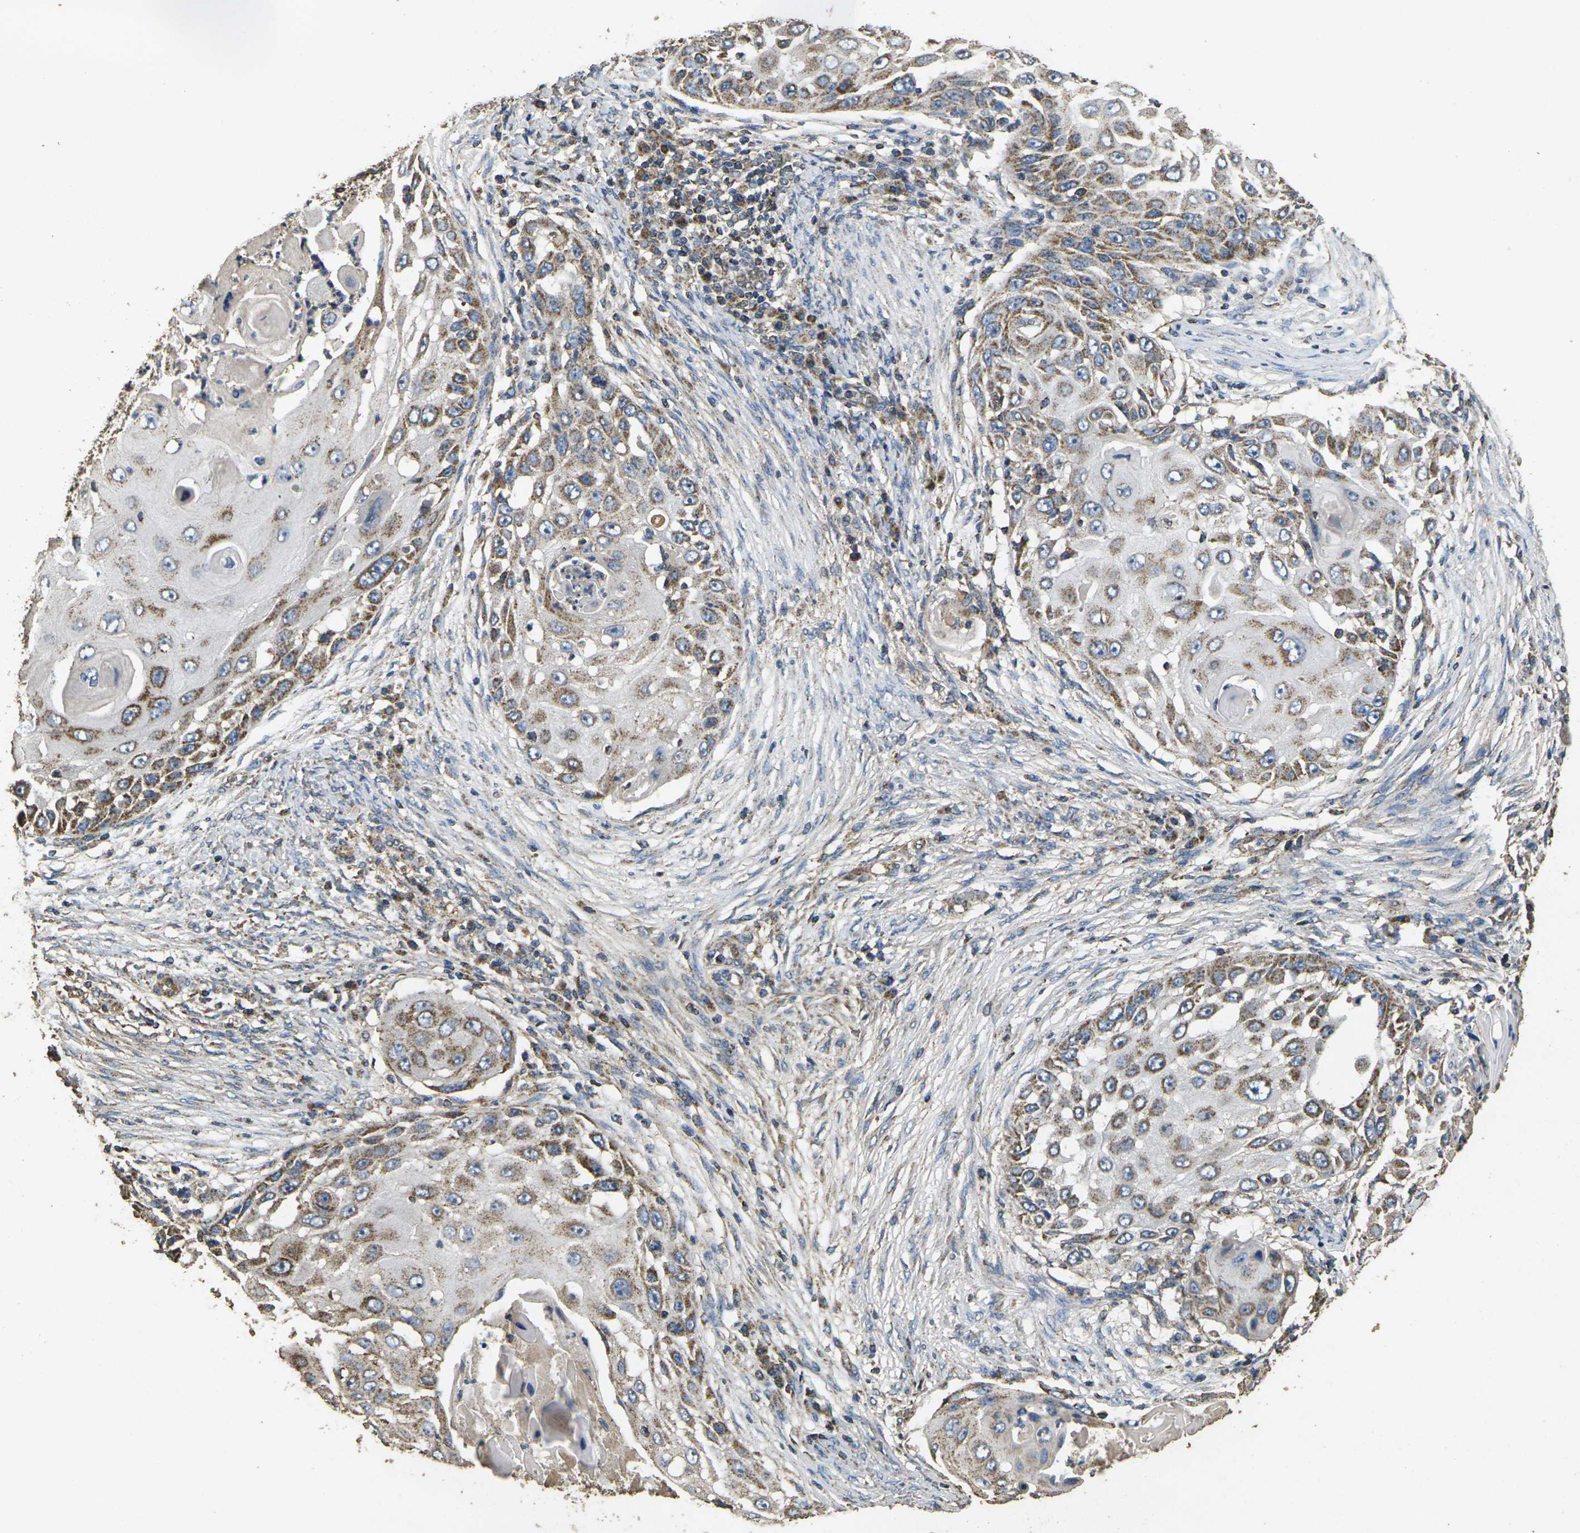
{"staining": {"intensity": "moderate", "quantity": ">75%", "location": "cytoplasmic/membranous"}, "tissue": "skin cancer", "cell_type": "Tumor cells", "image_type": "cancer", "snomed": [{"axis": "morphology", "description": "Squamous cell carcinoma, NOS"}, {"axis": "topography", "description": "Skin"}], "caption": "Squamous cell carcinoma (skin) stained for a protein (brown) shows moderate cytoplasmic/membranous positive expression in approximately >75% of tumor cells.", "gene": "MAPK11", "patient": {"sex": "female", "age": 44}}